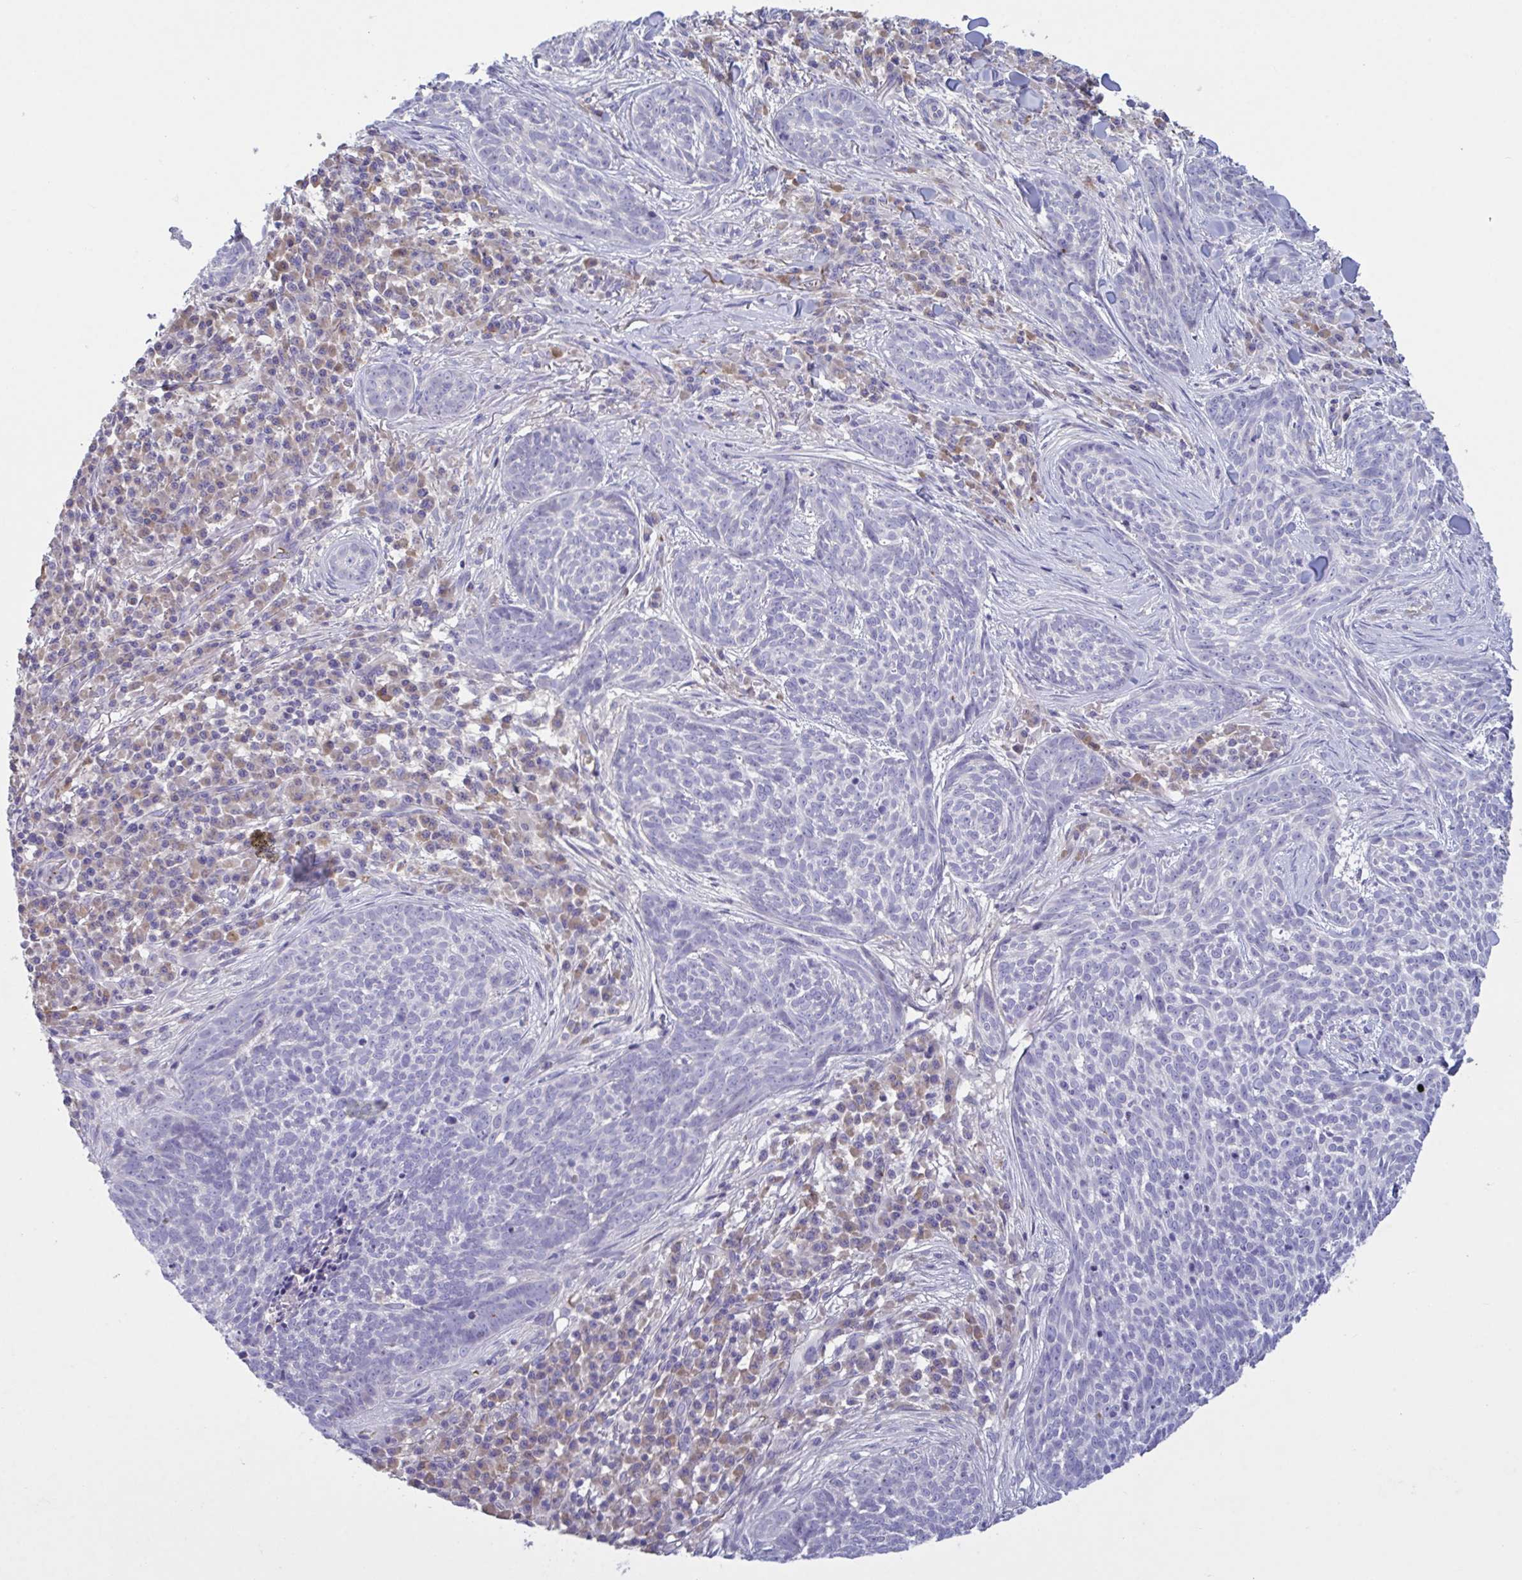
{"staining": {"intensity": "negative", "quantity": "none", "location": "none"}, "tissue": "skin cancer", "cell_type": "Tumor cells", "image_type": "cancer", "snomed": [{"axis": "morphology", "description": "Basal cell carcinoma"}, {"axis": "topography", "description": "Skin"}], "caption": "IHC photomicrograph of neoplastic tissue: skin cancer stained with DAB (3,3'-diaminobenzidine) displays no significant protein staining in tumor cells.", "gene": "IL1R1", "patient": {"sex": "female", "age": 93}}